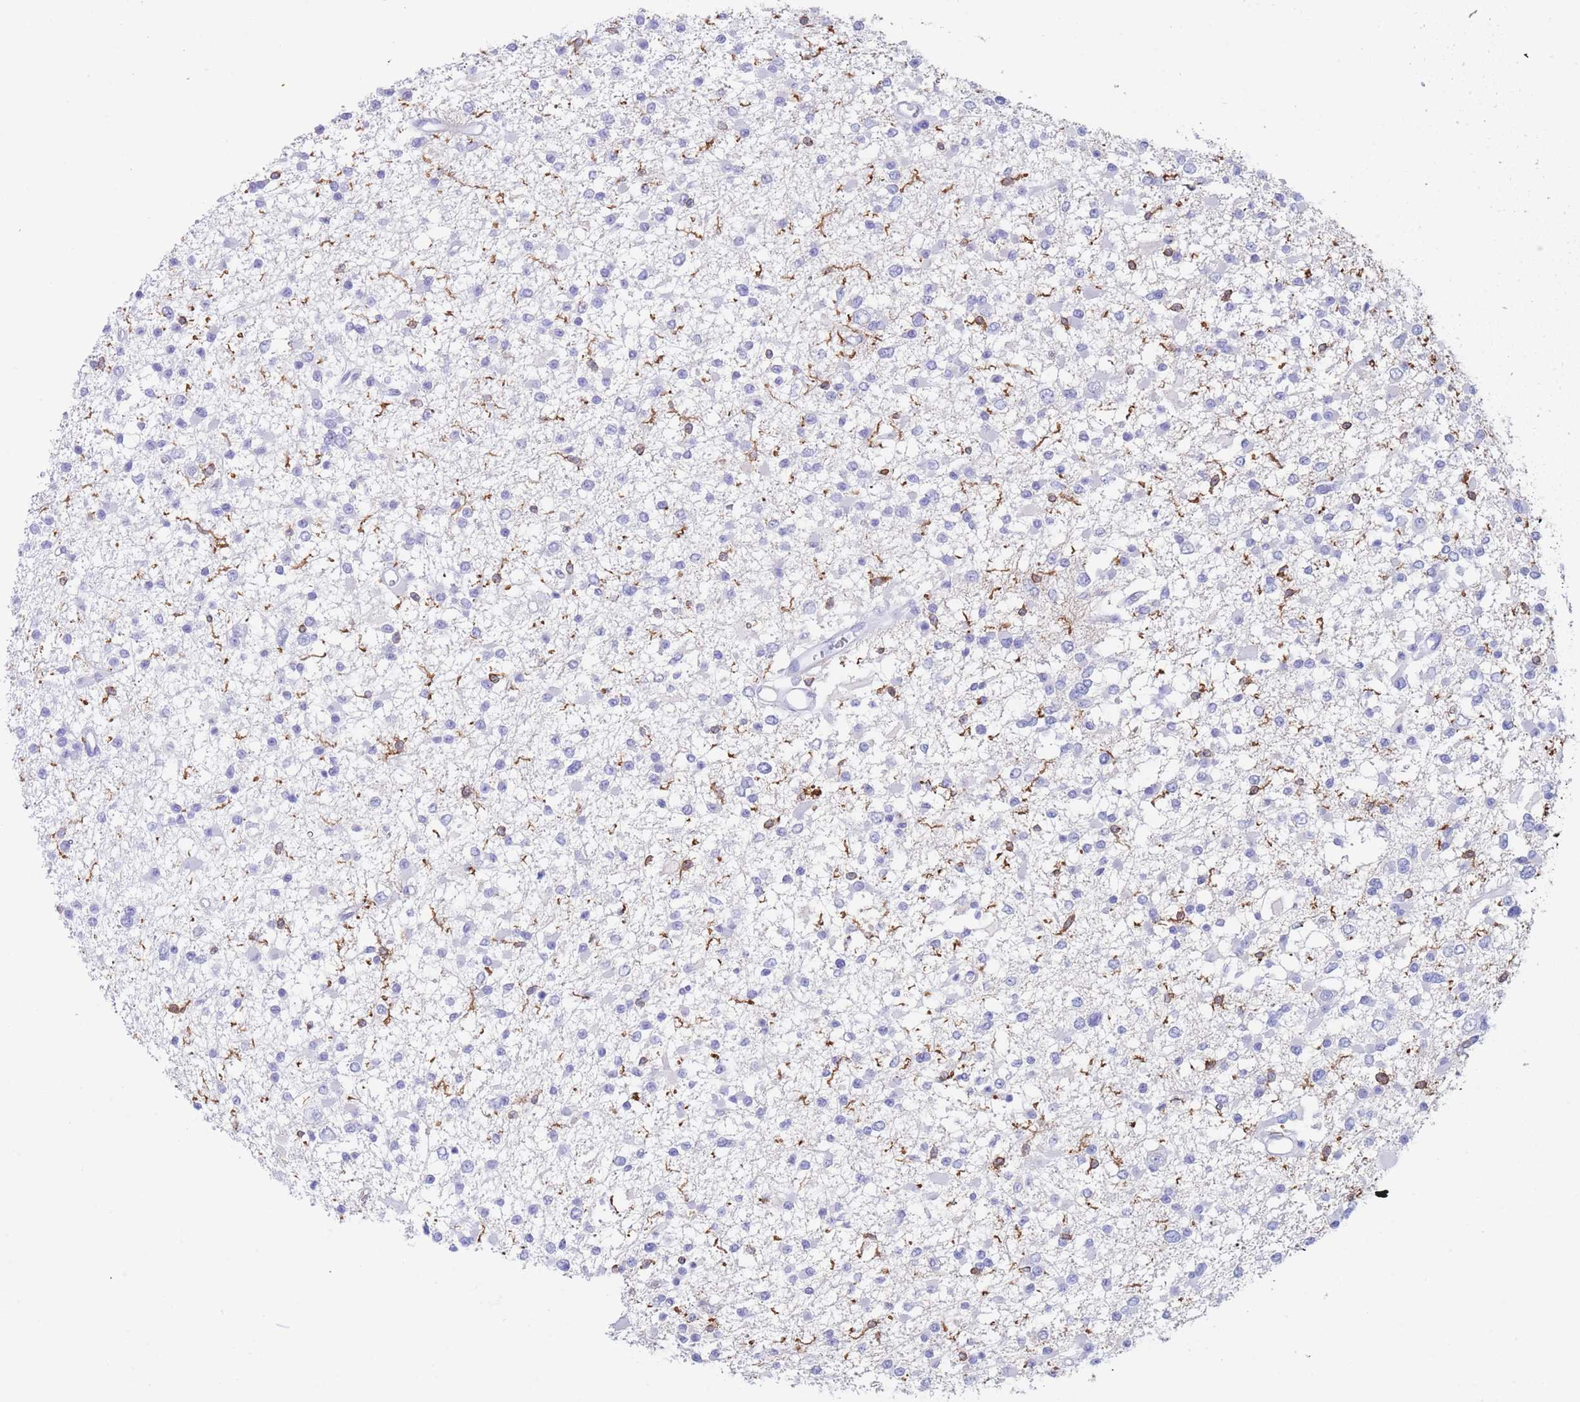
{"staining": {"intensity": "negative", "quantity": "none", "location": "none"}, "tissue": "glioma", "cell_type": "Tumor cells", "image_type": "cancer", "snomed": [{"axis": "morphology", "description": "Glioma, malignant, Low grade"}, {"axis": "topography", "description": "Brain"}], "caption": "Immunohistochemistry of human glioma shows no positivity in tumor cells.", "gene": "CORO1A", "patient": {"sex": "female", "age": 22}}